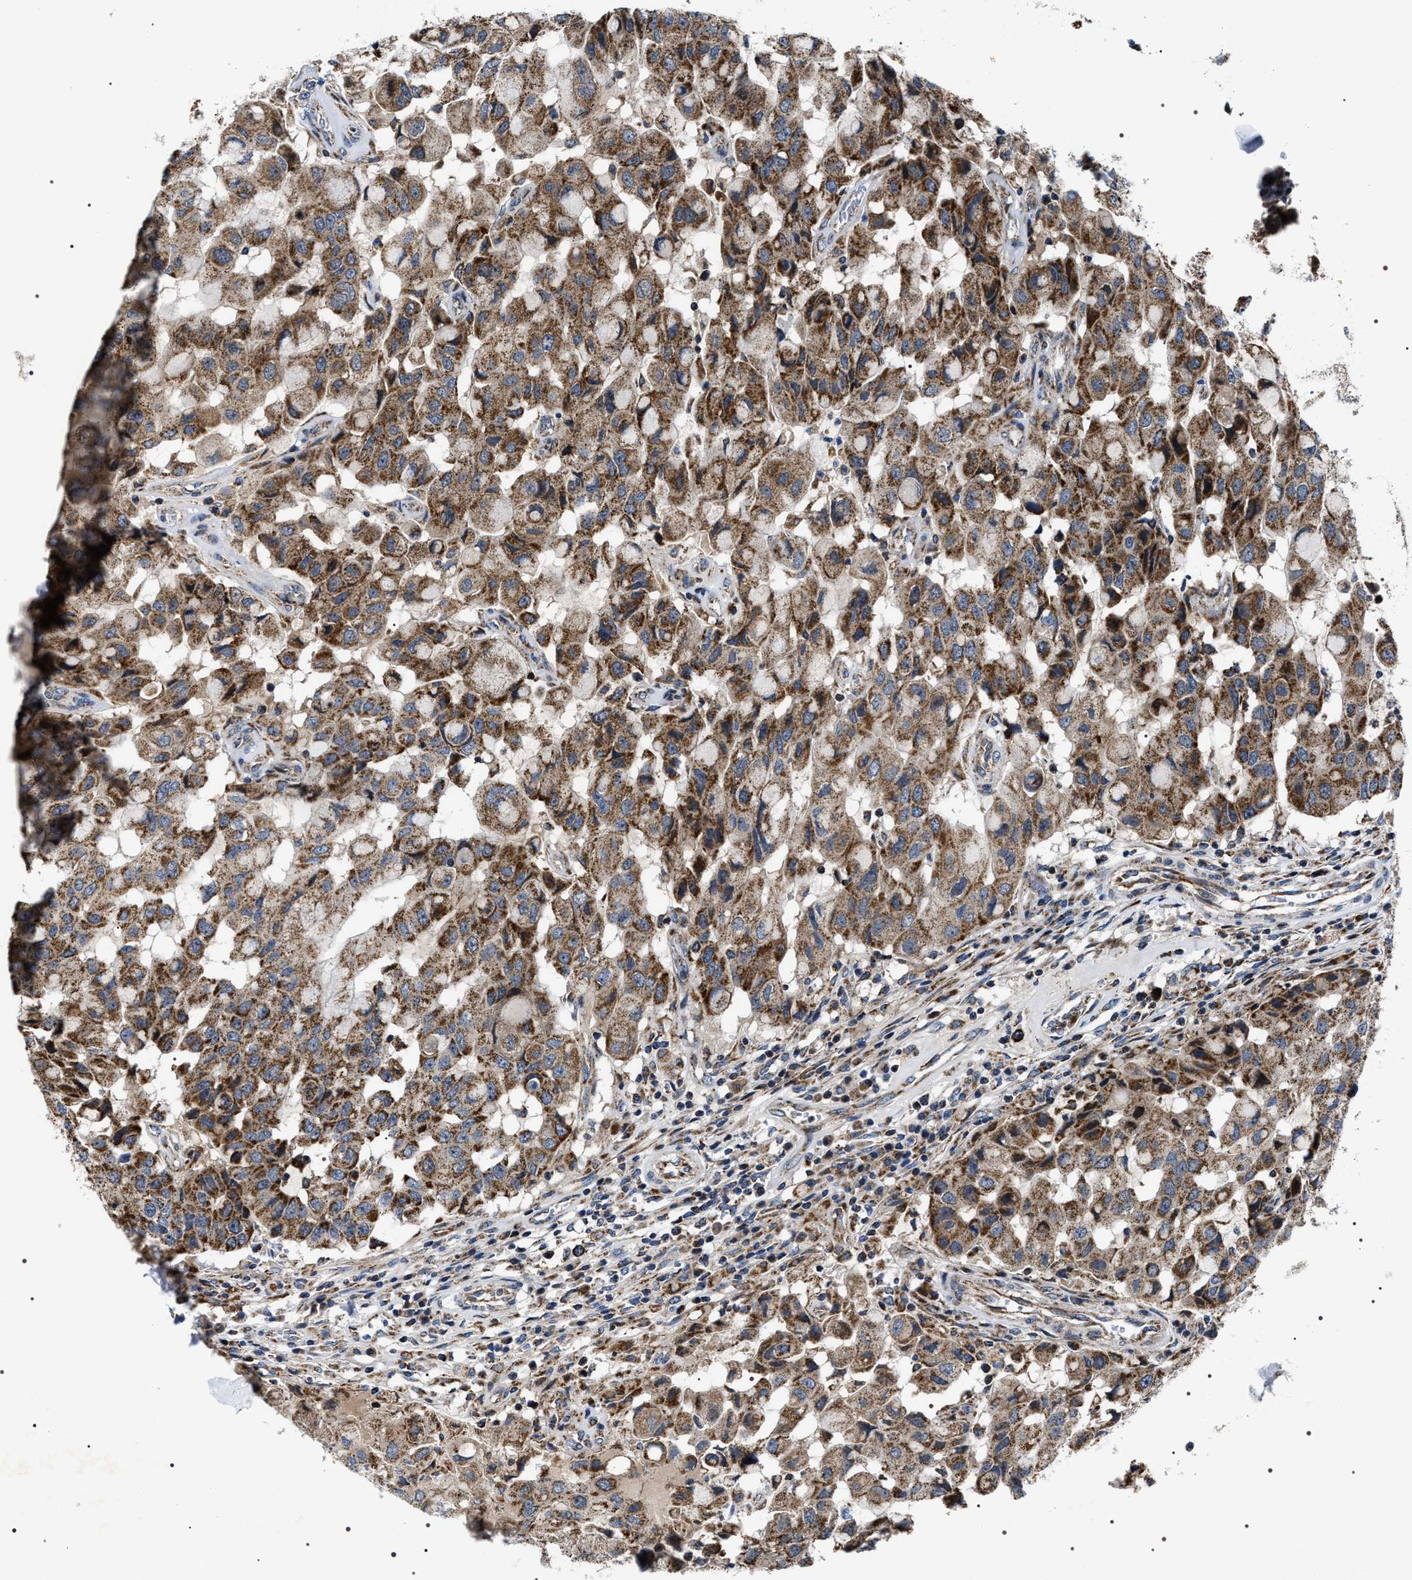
{"staining": {"intensity": "moderate", "quantity": ">75%", "location": "cytoplasmic/membranous"}, "tissue": "breast cancer", "cell_type": "Tumor cells", "image_type": "cancer", "snomed": [{"axis": "morphology", "description": "Duct carcinoma"}, {"axis": "topography", "description": "Breast"}], "caption": "Breast cancer stained for a protein (brown) demonstrates moderate cytoplasmic/membranous positive positivity in approximately >75% of tumor cells.", "gene": "NTMT1", "patient": {"sex": "female", "age": 27}}